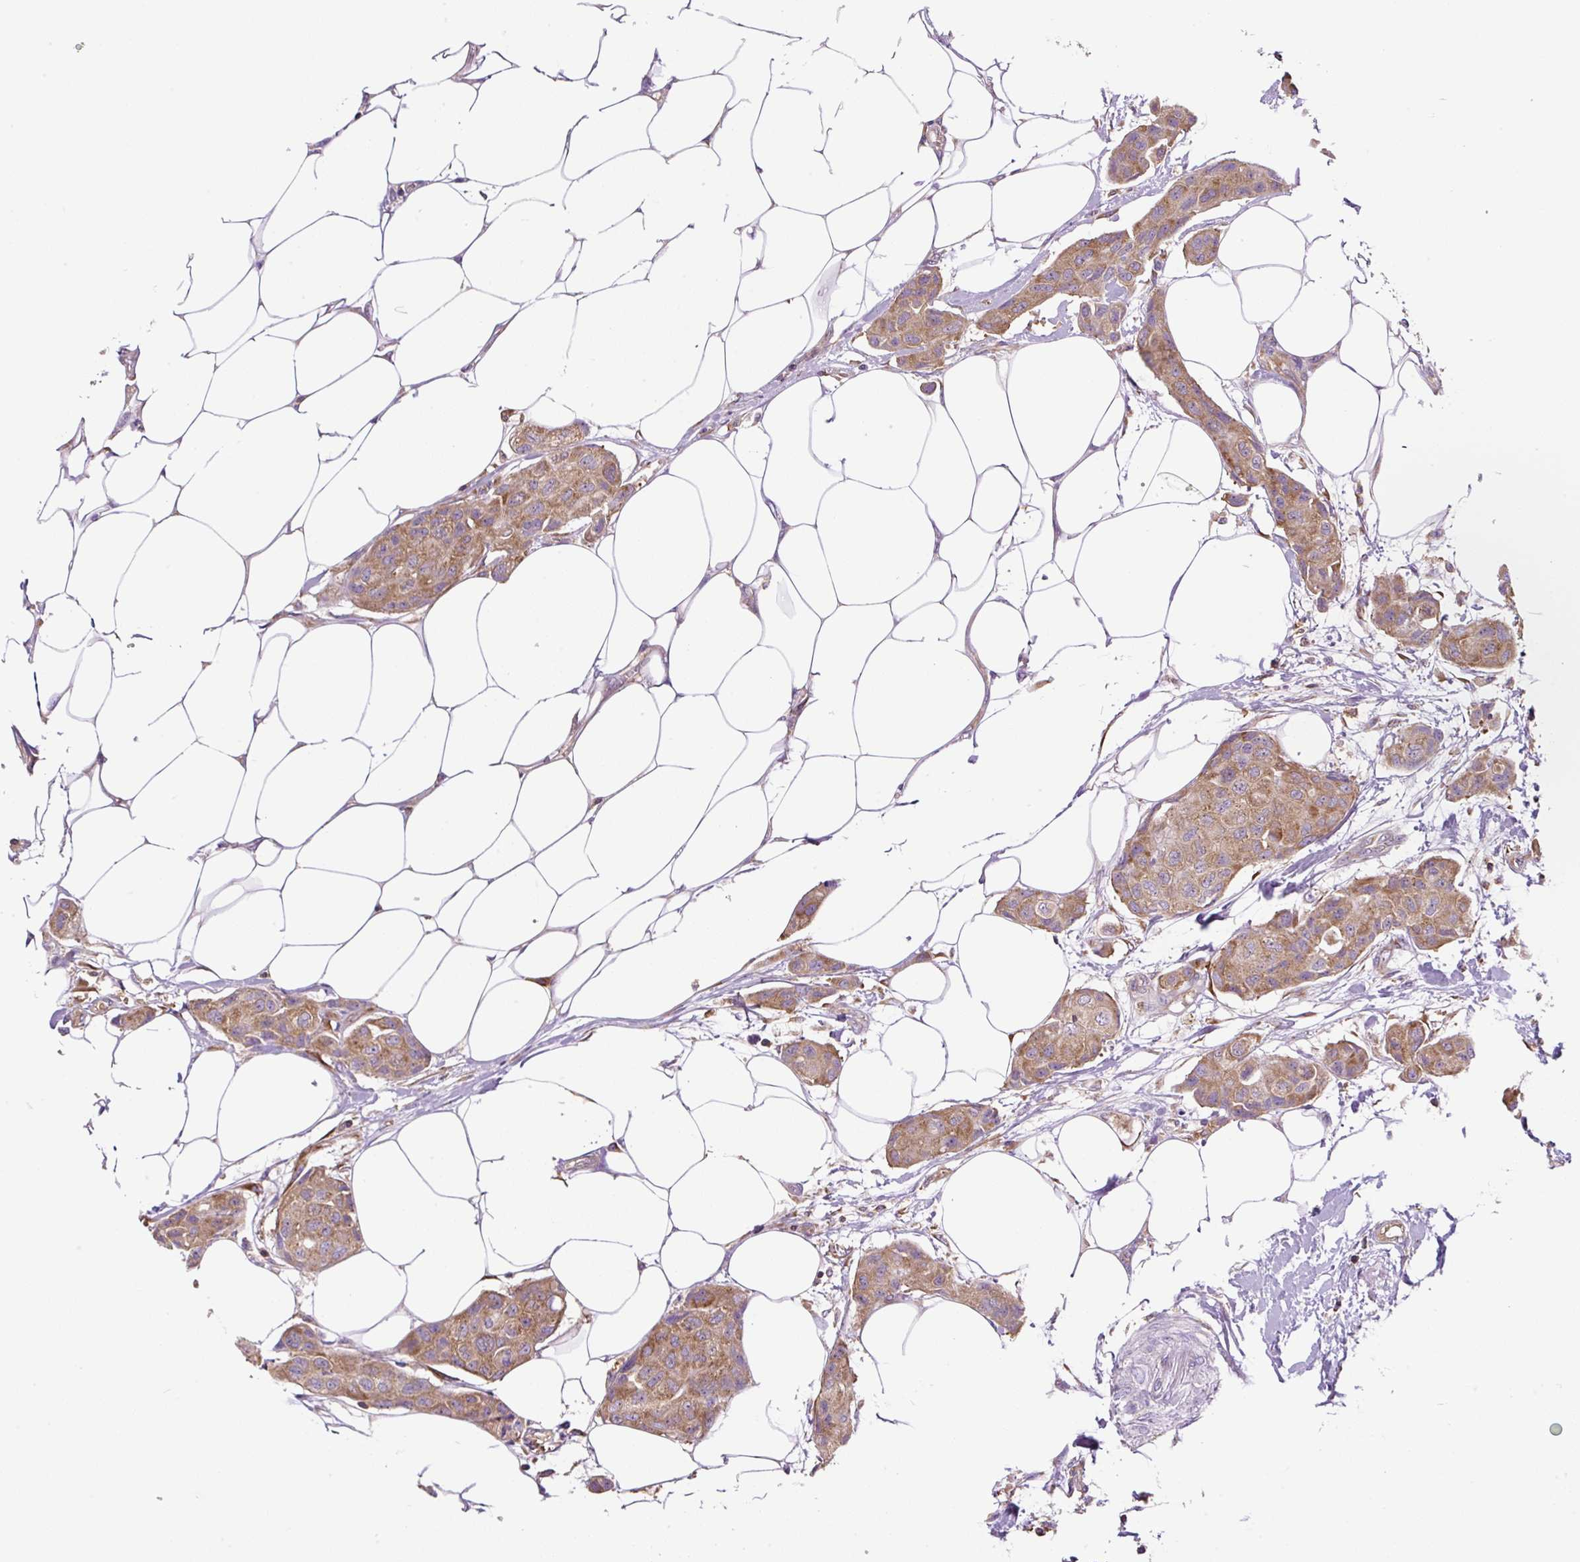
{"staining": {"intensity": "moderate", "quantity": ">75%", "location": "cytoplasmic/membranous"}, "tissue": "breast cancer", "cell_type": "Tumor cells", "image_type": "cancer", "snomed": [{"axis": "morphology", "description": "Duct carcinoma"}, {"axis": "topography", "description": "Breast"}, {"axis": "topography", "description": "Lymph node"}], "caption": "This is an image of immunohistochemistry (IHC) staining of breast intraductal carcinoma, which shows moderate expression in the cytoplasmic/membranous of tumor cells.", "gene": "RPS23", "patient": {"sex": "female", "age": 80}}